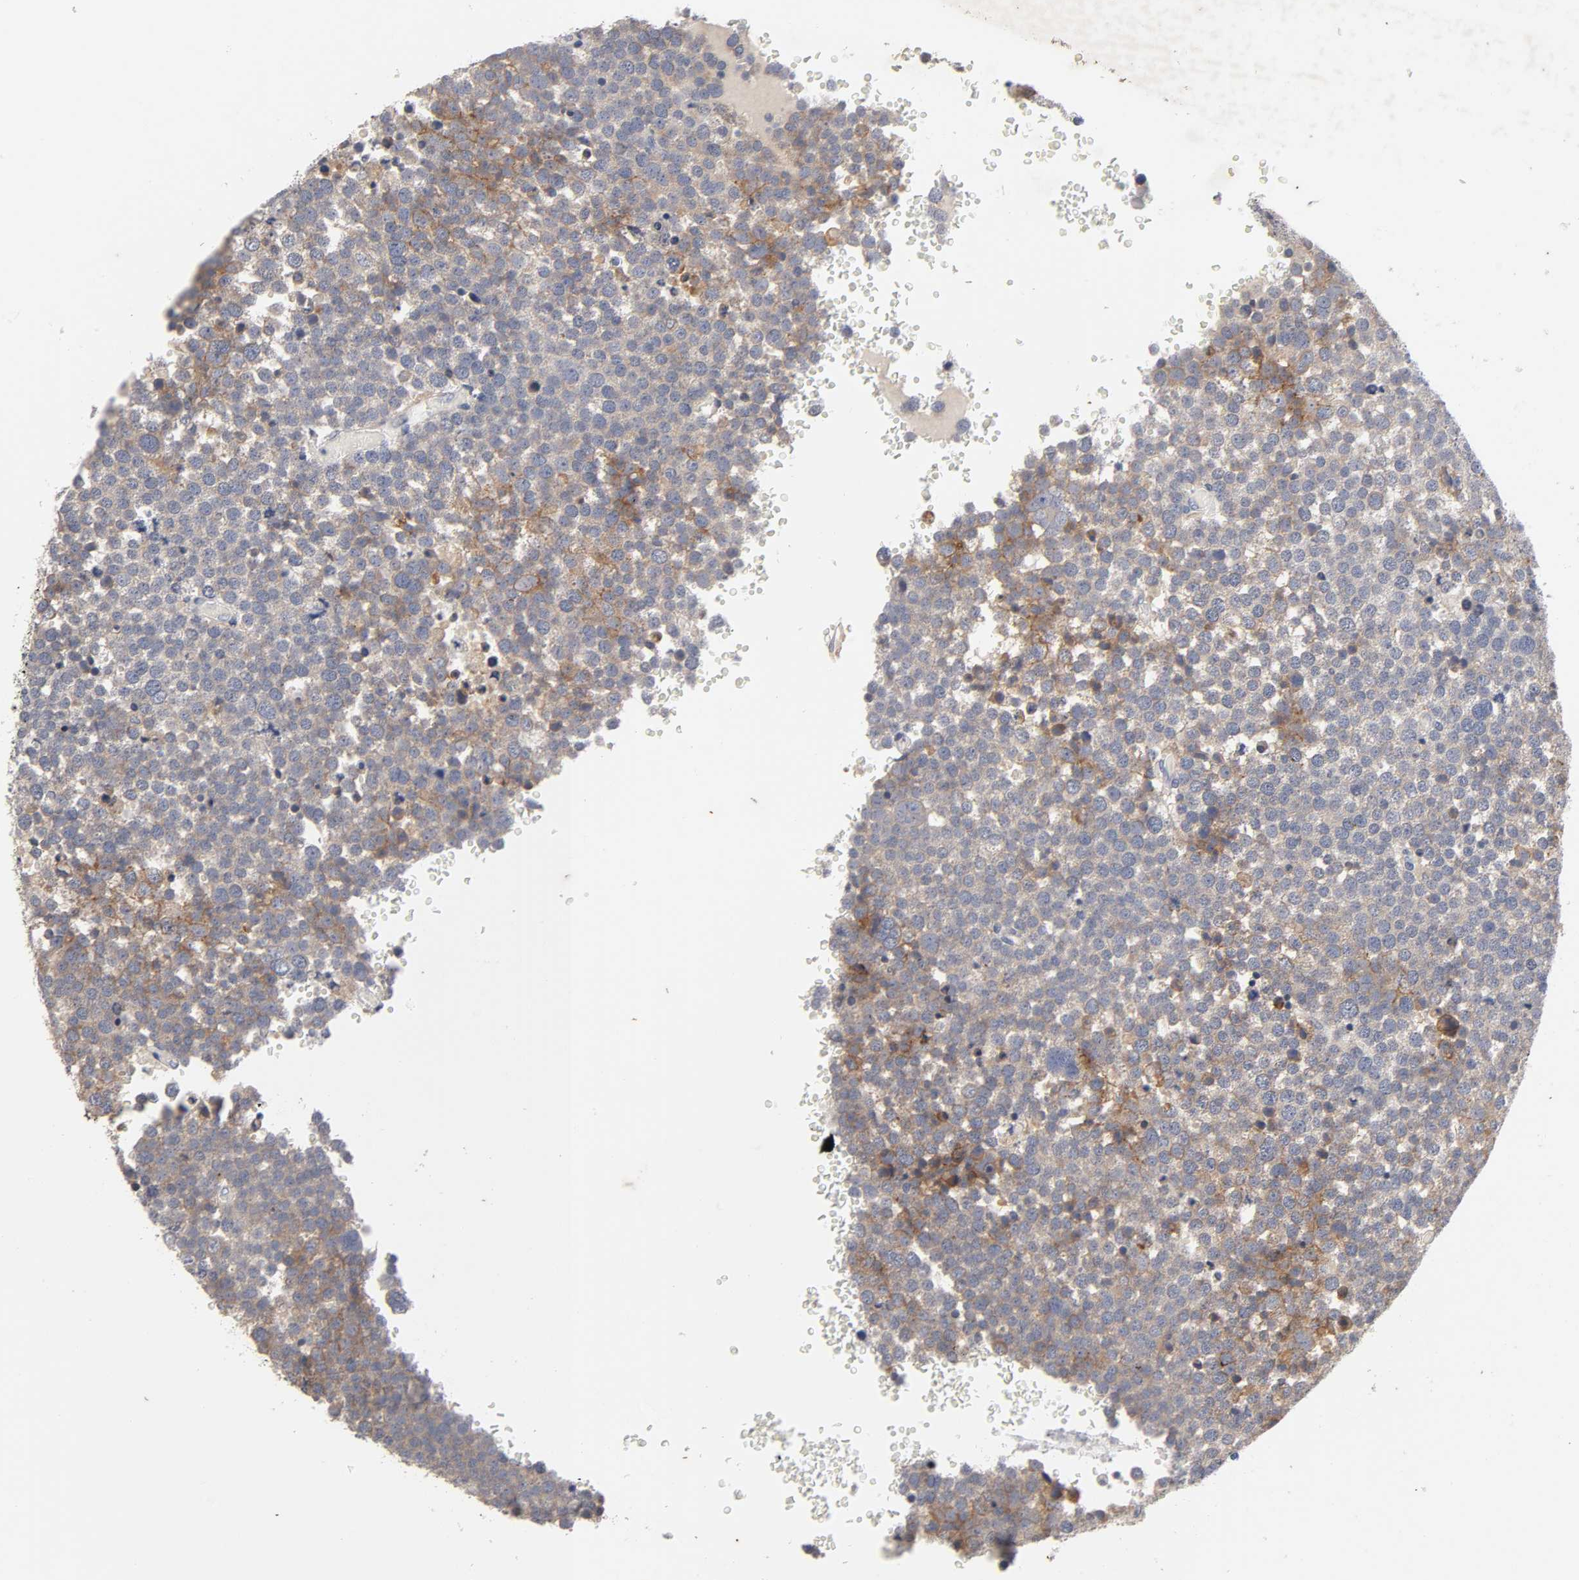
{"staining": {"intensity": "moderate", "quantity": "25%-75%", "location": "cytoplasmic/membranous"}, "tissue": "testis cancer", "cell_type": "Tumor cells", "image_type": "cancer", "snomed": [{"axis": "morphology", "description": "Seminoma, NOS"}, {"axis": "topography", "description": "Testis"}], "caption": "Immunohistochemistry (IHC) staining of seminoma (testis), which displays medium levels of moderate cytoplasmic/membranous expression in approximately 25%-75% of tumor cells indicating moderate cytoplasmic/membranous protein staining. The staining was performed using DAB (brown) for protein detection and nuclei were counterstained in hematoxylin (blue).", "gene": "CXADR", "patient": {"sex": "male", "age": 71}}